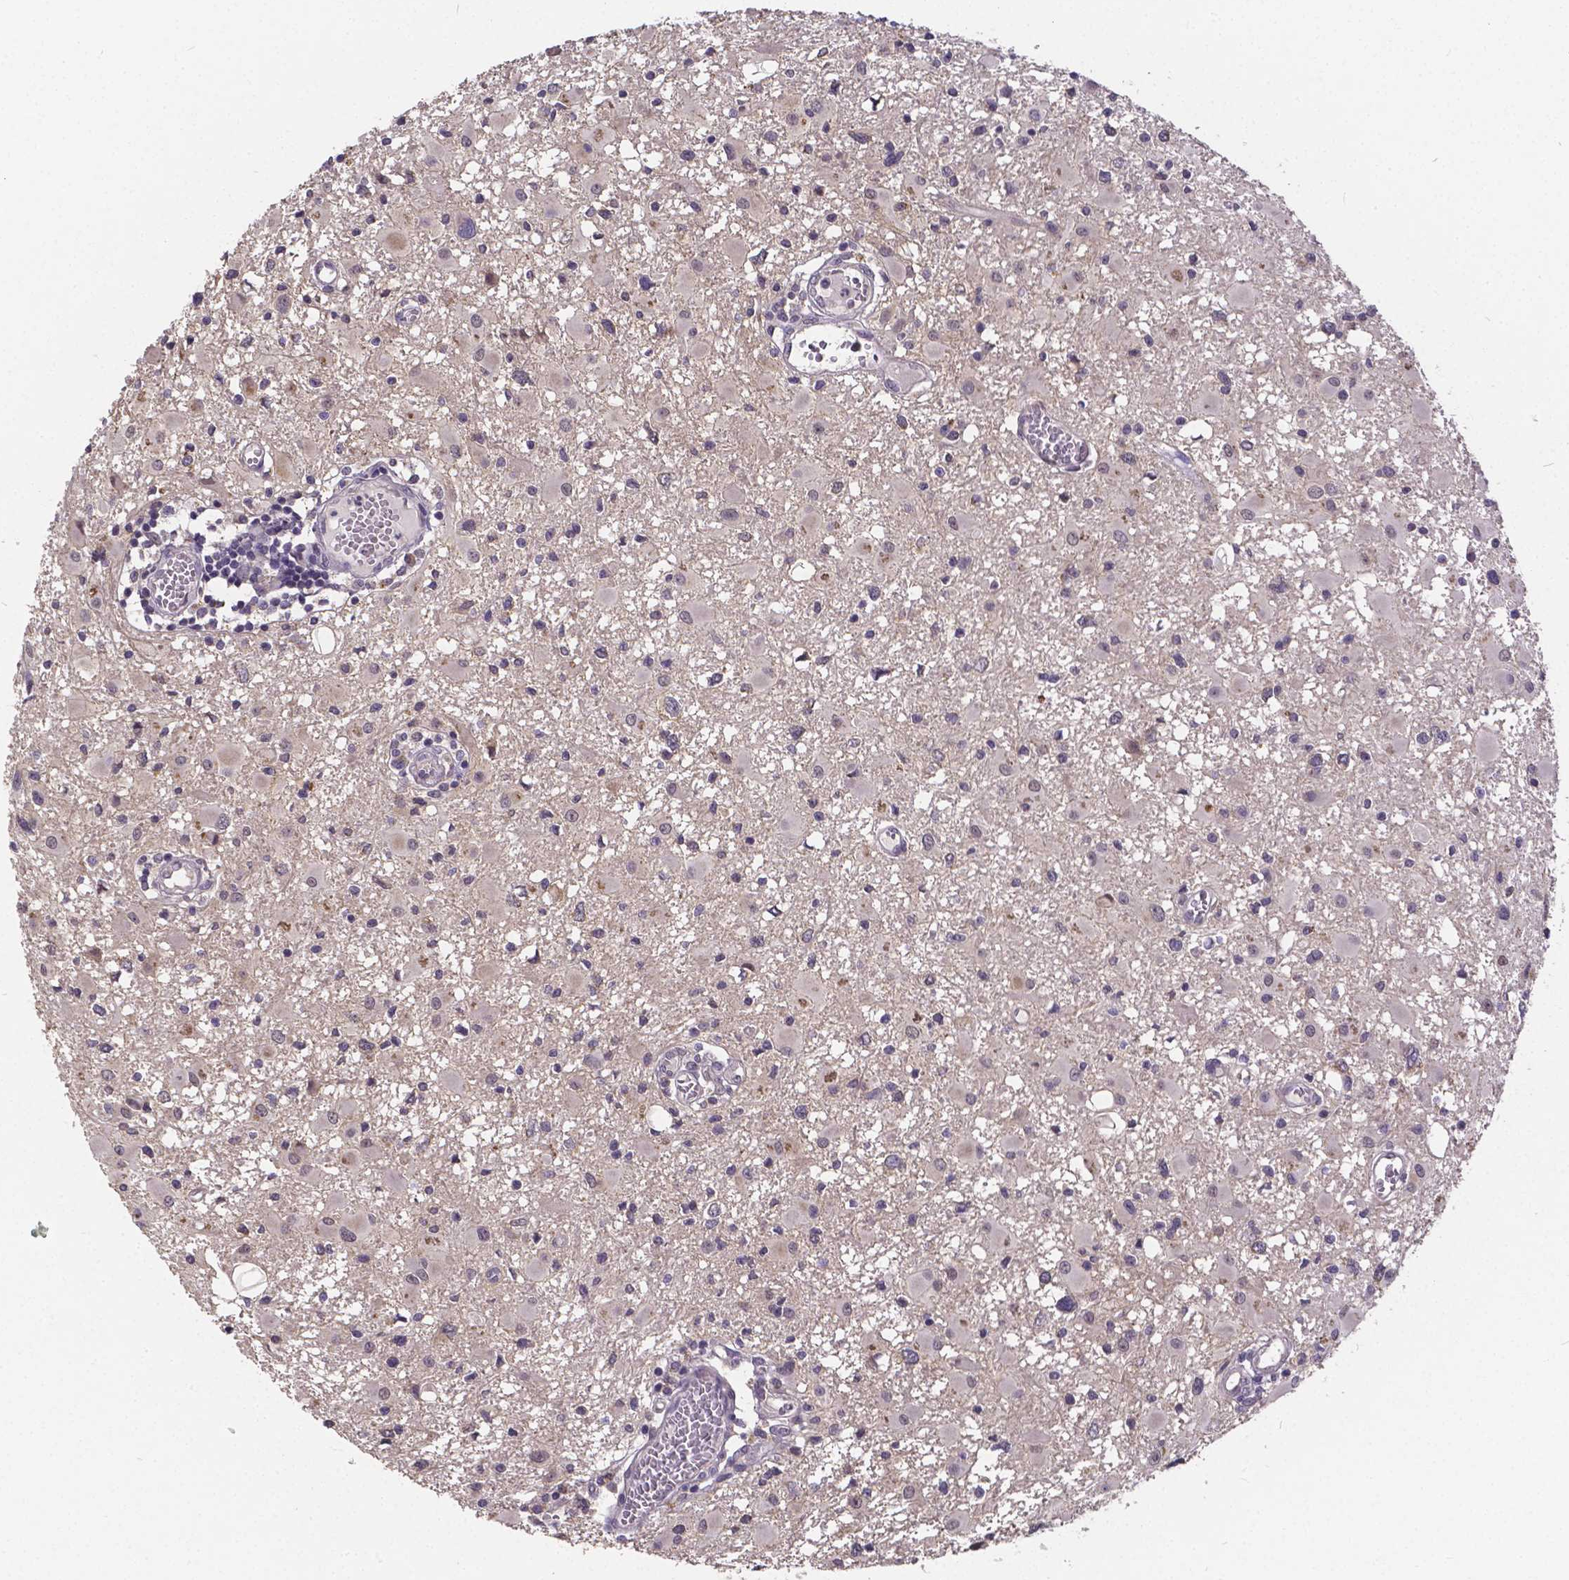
{"staining": {"intensity": "negative", "quantity": "none", "location": "none"}, "tissue": "glioma", "cell_type": "Tumor cells", "image_type": "cancer", "snomed": [{"axis": "morphology", "description": "Glioma, malignant, High grade"}, {"axis": "topography", "description": "Brain"}], "caption": "Tumor cells show no significant protein positivity in malignant glioma (high-grade). (Brightfield microscopy of DAB immunohistochemistry (IHC) at high magnification).", "gene": "CTNNA2", "patient": {"sex": "male", "age": 54}}